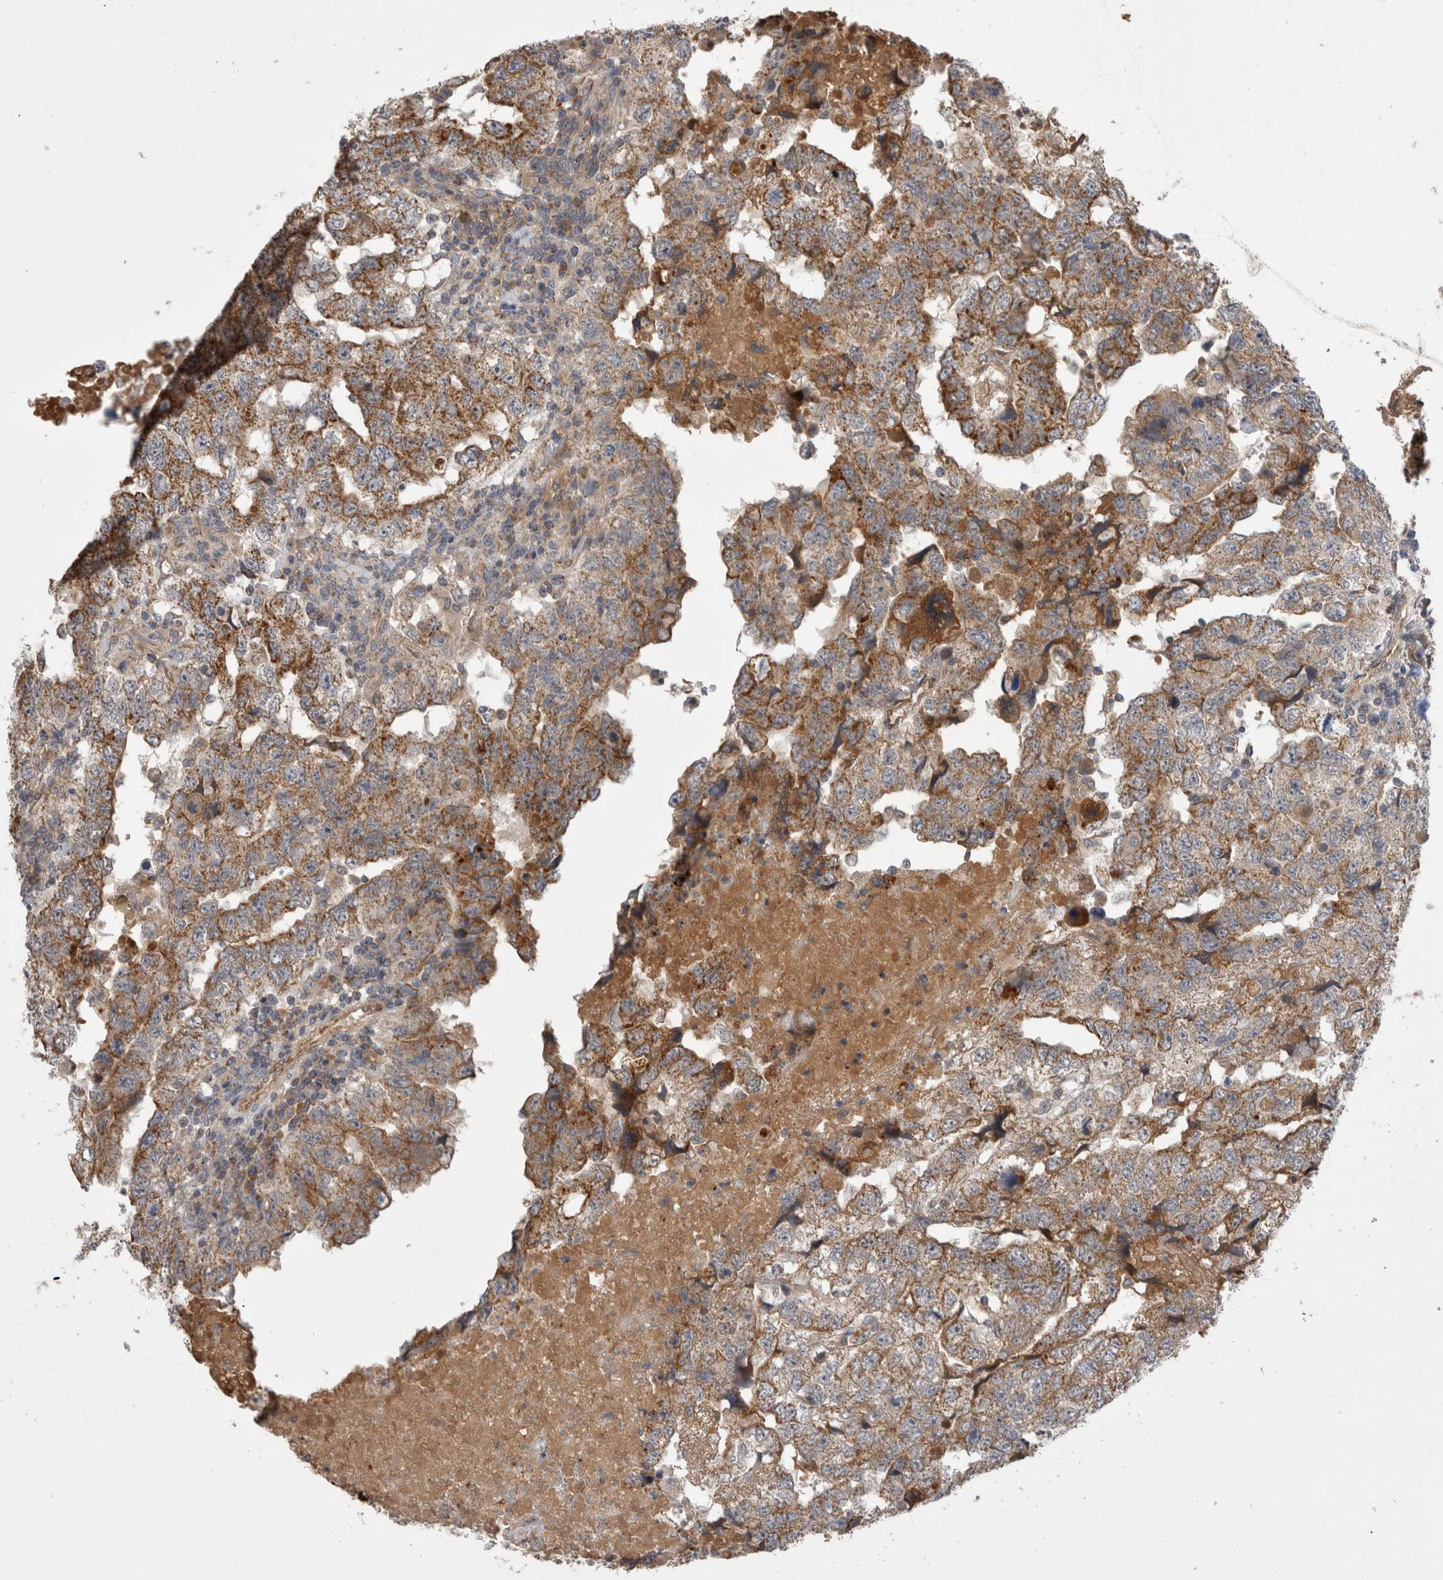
{"staining": {"intensity": "moderate", "quantity": ">75%", "location": "cytoplasmic/membranous"}, "tissue": "testis cancer", "cell_type": "Tumor cells", "image_type": "cancer", "snomed": [{"axis": "morphology", "description": "Carcinoma, Embryonal, NOS"}, {"axis": "topography", "description": "Testis"}], "caption": "Immunohistochemical staining of human embryonal carcinoma (testis) shows medium levels of moderate cytoplasmic/membranous positivity in about >75% of tumor cells. (DAB (3,3'-diaminobenzidine) = brown stain, brightfield microscopy at high magnification).", "gene": "DARS2", "patient": {"sex": "male", "age": 36}}